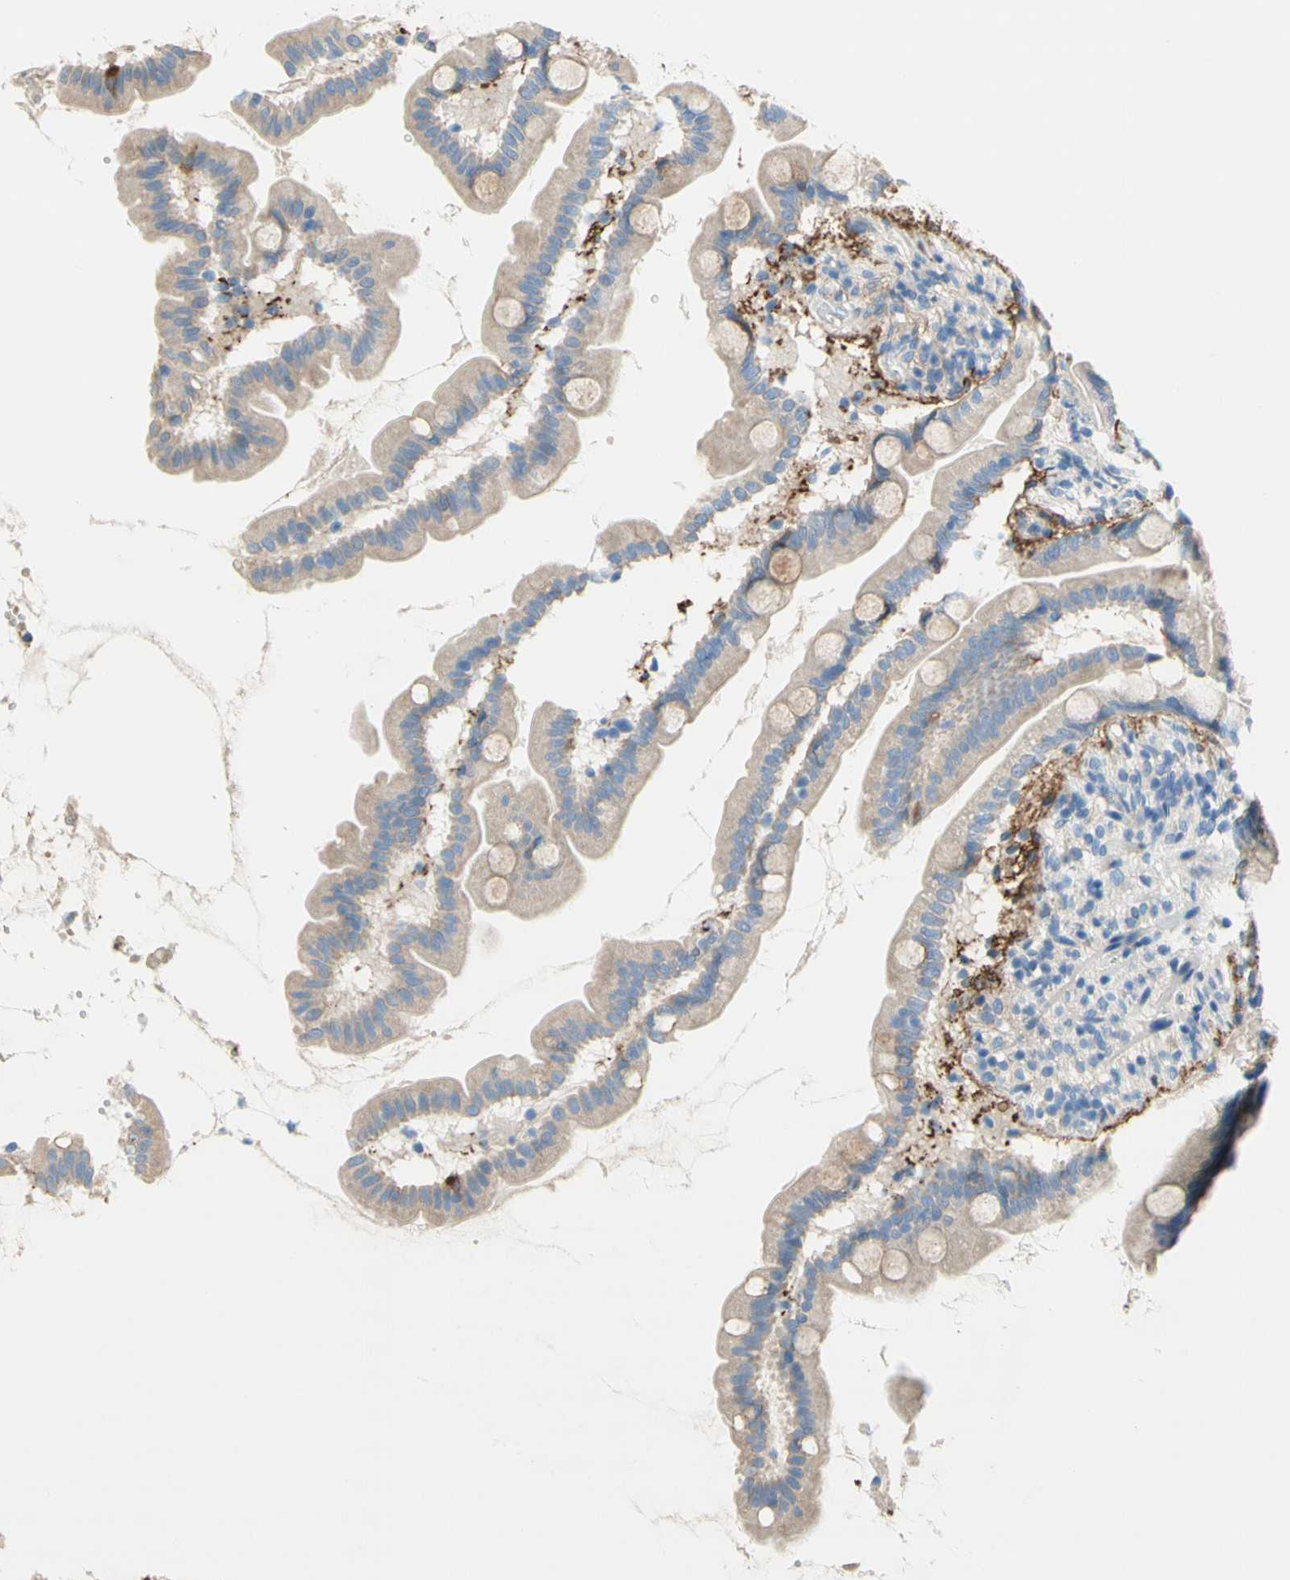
{"staining": {"intensity": "weak", "quantity": ">75%", "location": "cytoplasmic/membranous"}, "tissue": "small intestine", "cell_type": "Glandular cells", "image_type": "normal", "snomed": [{"axis": "morphology", "description": "Normal tissue, NOS"}, {"axis": "topography", "description": "Small intestine"}], "caption": "The photomicrograph shows a brown stain indicating the presence of a protein in the cytoplasmic/membranous of glandular cells in small intestine. (Brightfield microscopy of DAB IHC at high magnification).", "gene": "F3", "patient": {"sex": "female", "age": 56}}